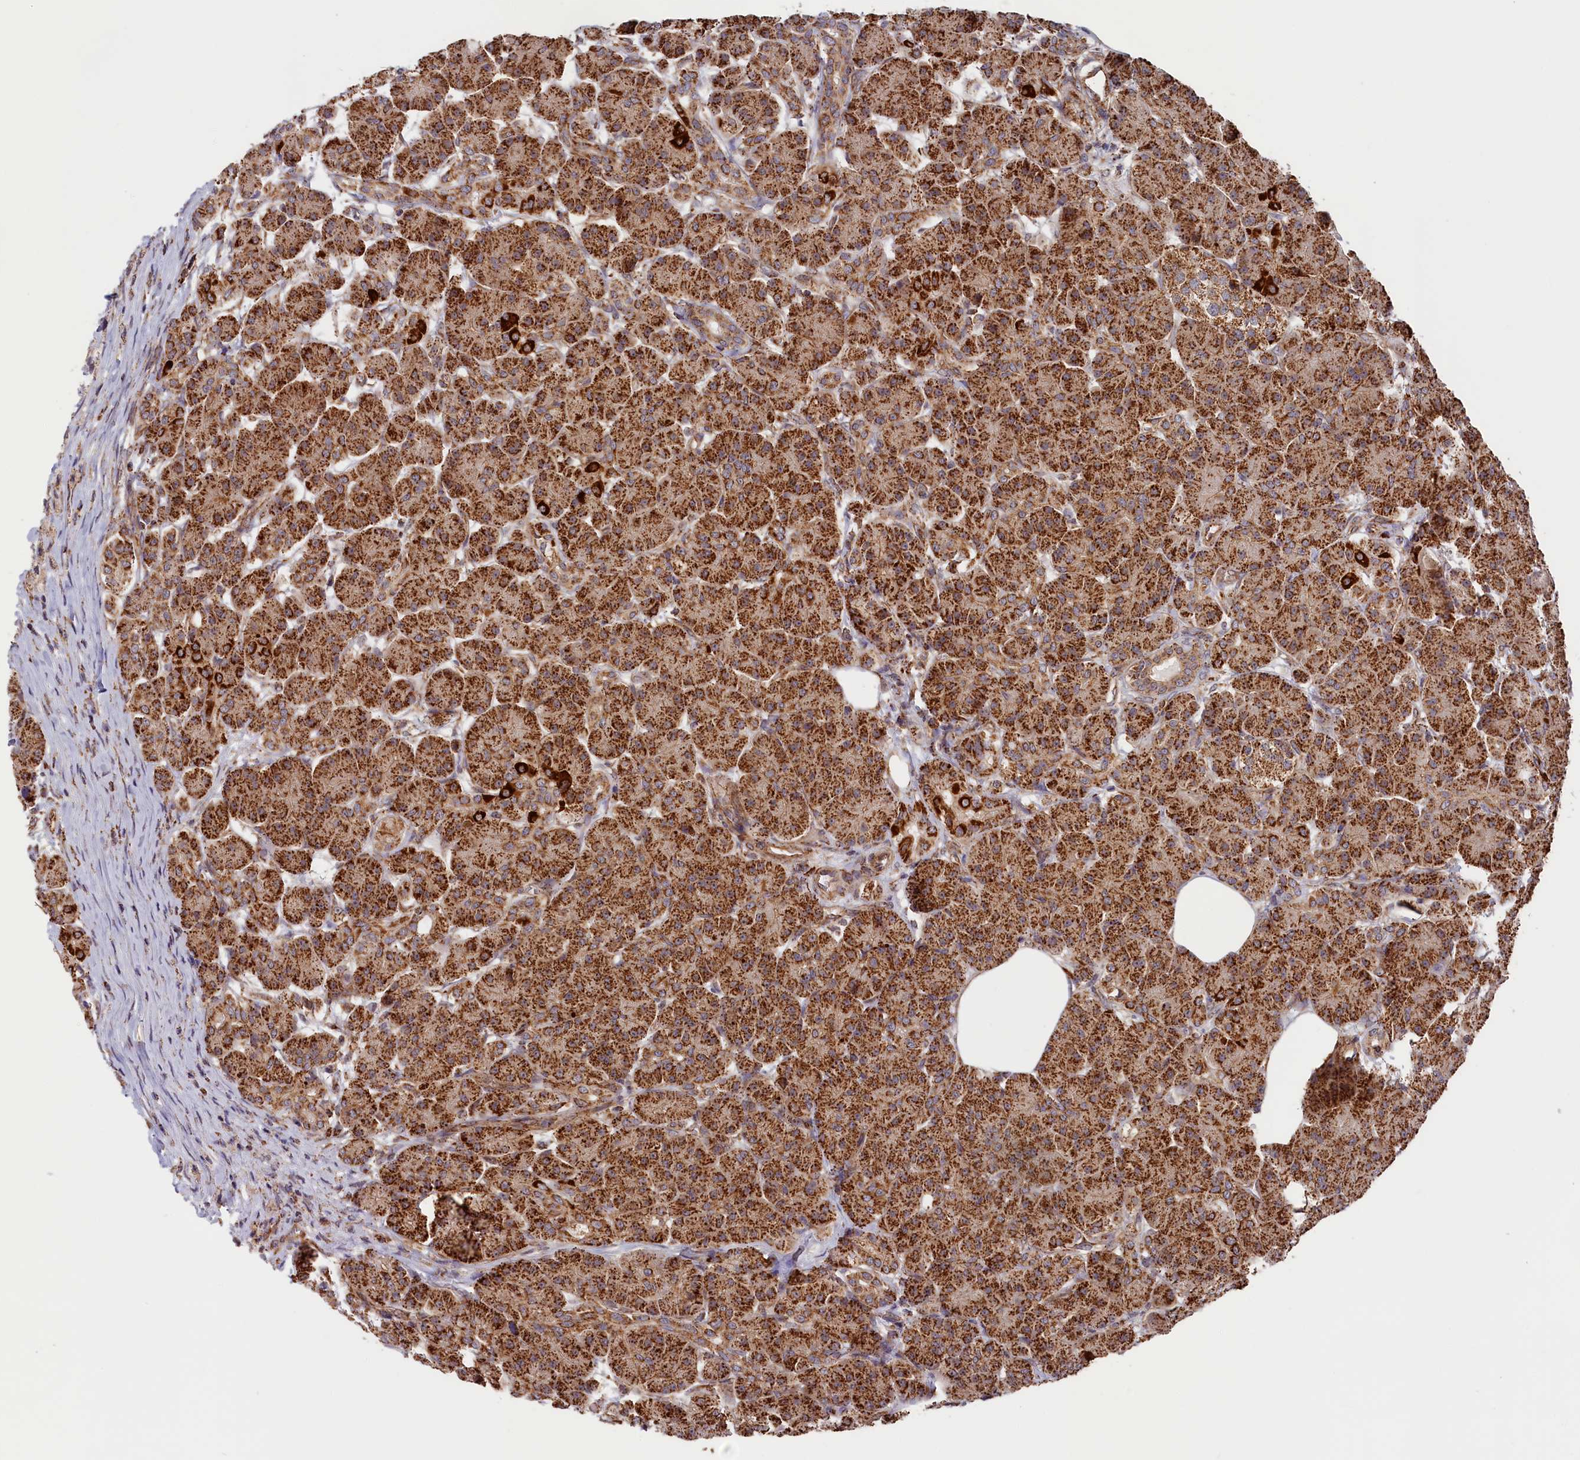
{"staining": {"intensity": "strong", "quantity": ">75%", "location": "cytoplasmic/membranous"}, "tissue": "pancreas", "cell_type": "Exocrine glandular cells", "image_type": "normal", "snomed": [{"axis": "morphology", "description": "Normal tissue, NOS"}, {"axis": "topography", "description": "Pancreas"}], "caption": "Strong cytoplasmic/membranous positivity for a protein is present in approximately >75% of exocrine glandular cells of normal pancreas using IHC.", "gene": "MACROD1", "patient": {"sex": "male", "age": 63}}